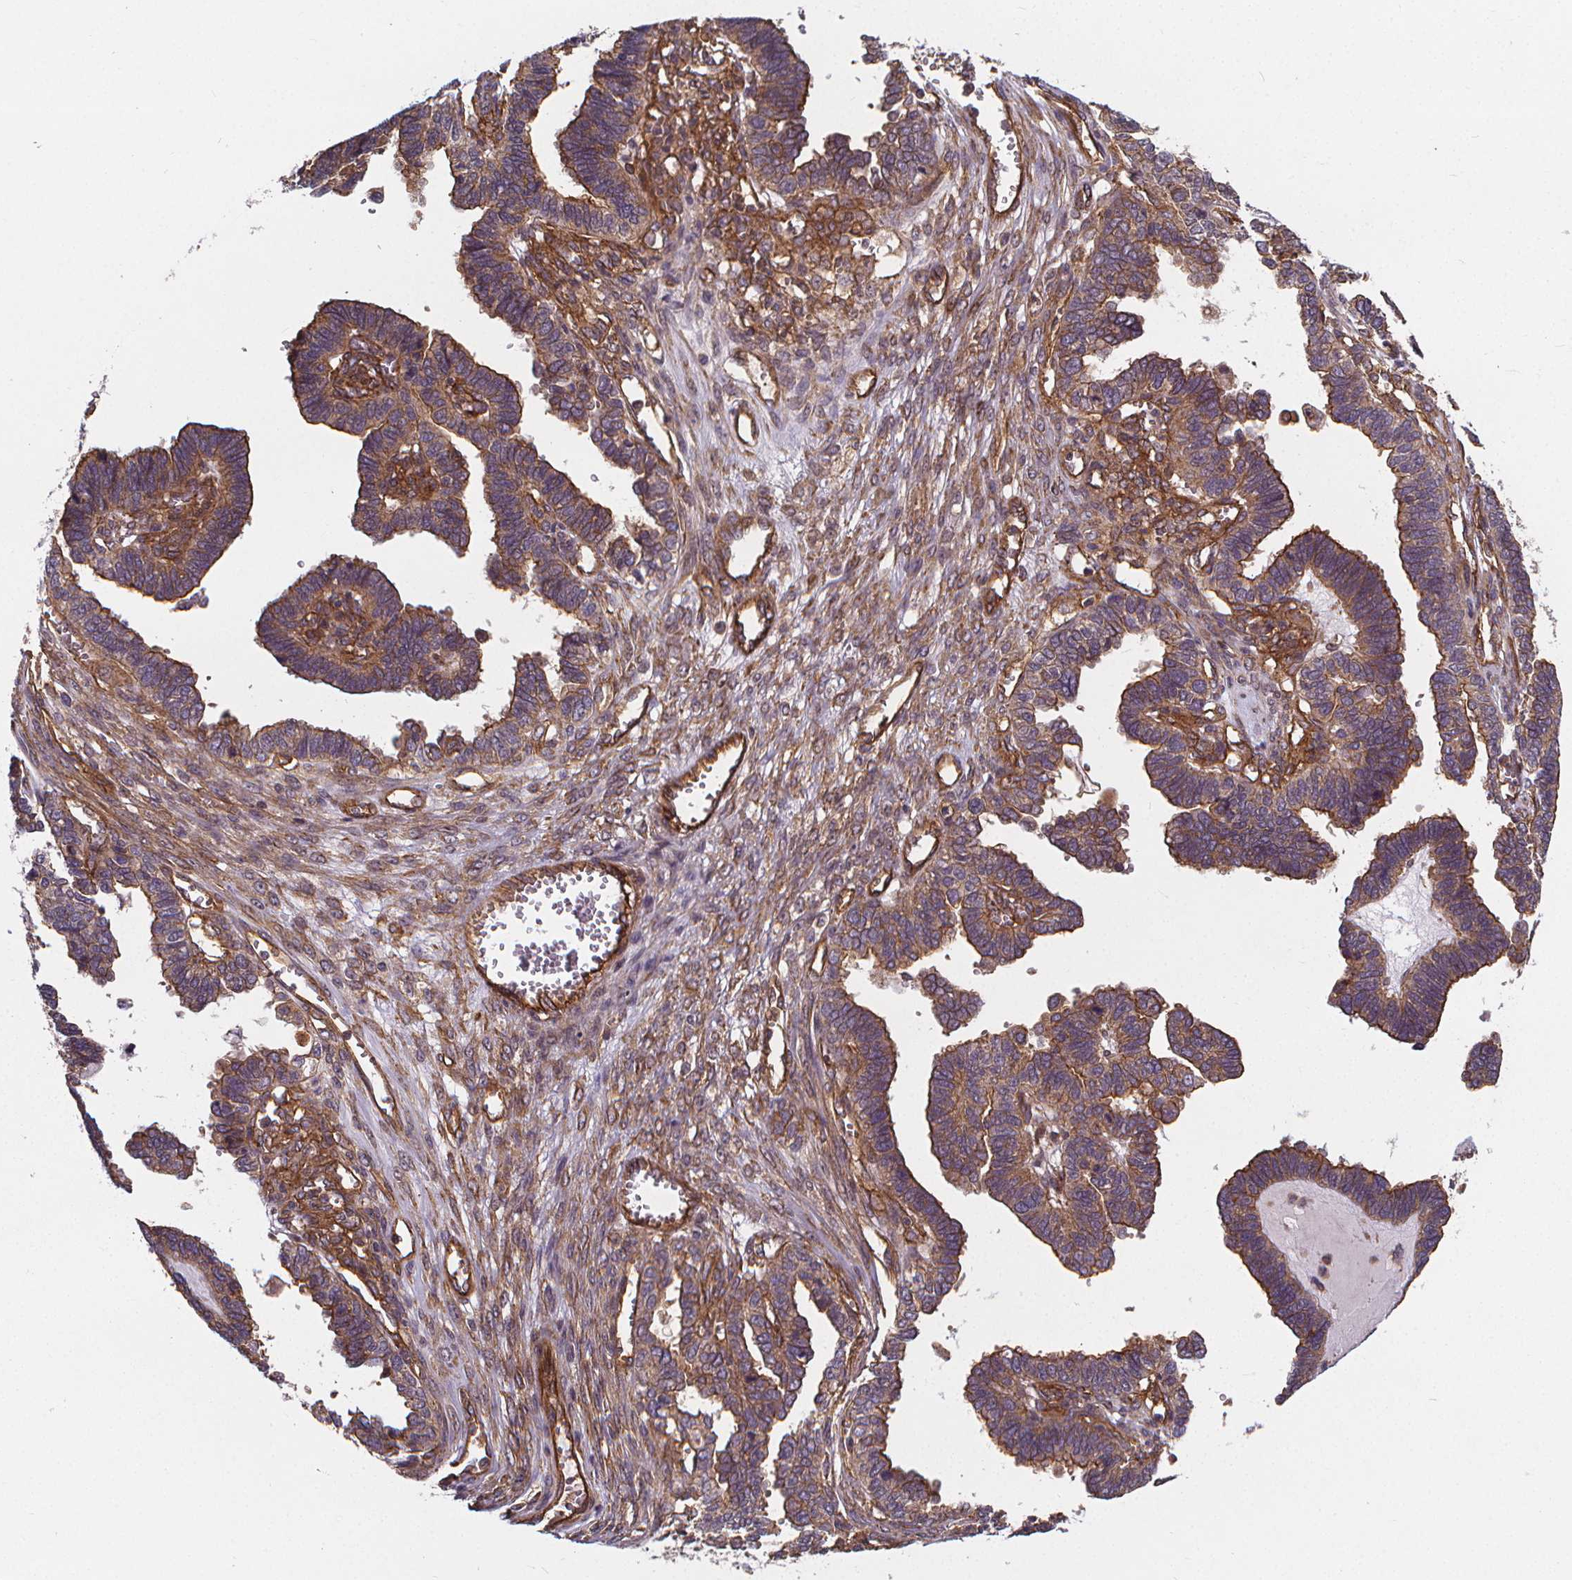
{"staining": {"intensity": "strong", "quantity": ">75%", "location": "cytoplasmic/membranous"}, "tissue": "ovarian cancer", "cell_type": "Tumor cells", "image_type": "cancer", "snomed": [{"axis": "morphology", "description": "Cystadenocarcinoma, serous, NOS"}, {"axis": "topography", "description": "Ovary"}], "caption": "Strong cytoplasmic/membranous expression for a protein is identified in about >75% of tumor cells of ovarian cancer (serous cystadenocarcinoma) using immunohistochemistry.", "gene": "CLINT1", "patient": {"sex": "female", "age": 51}}